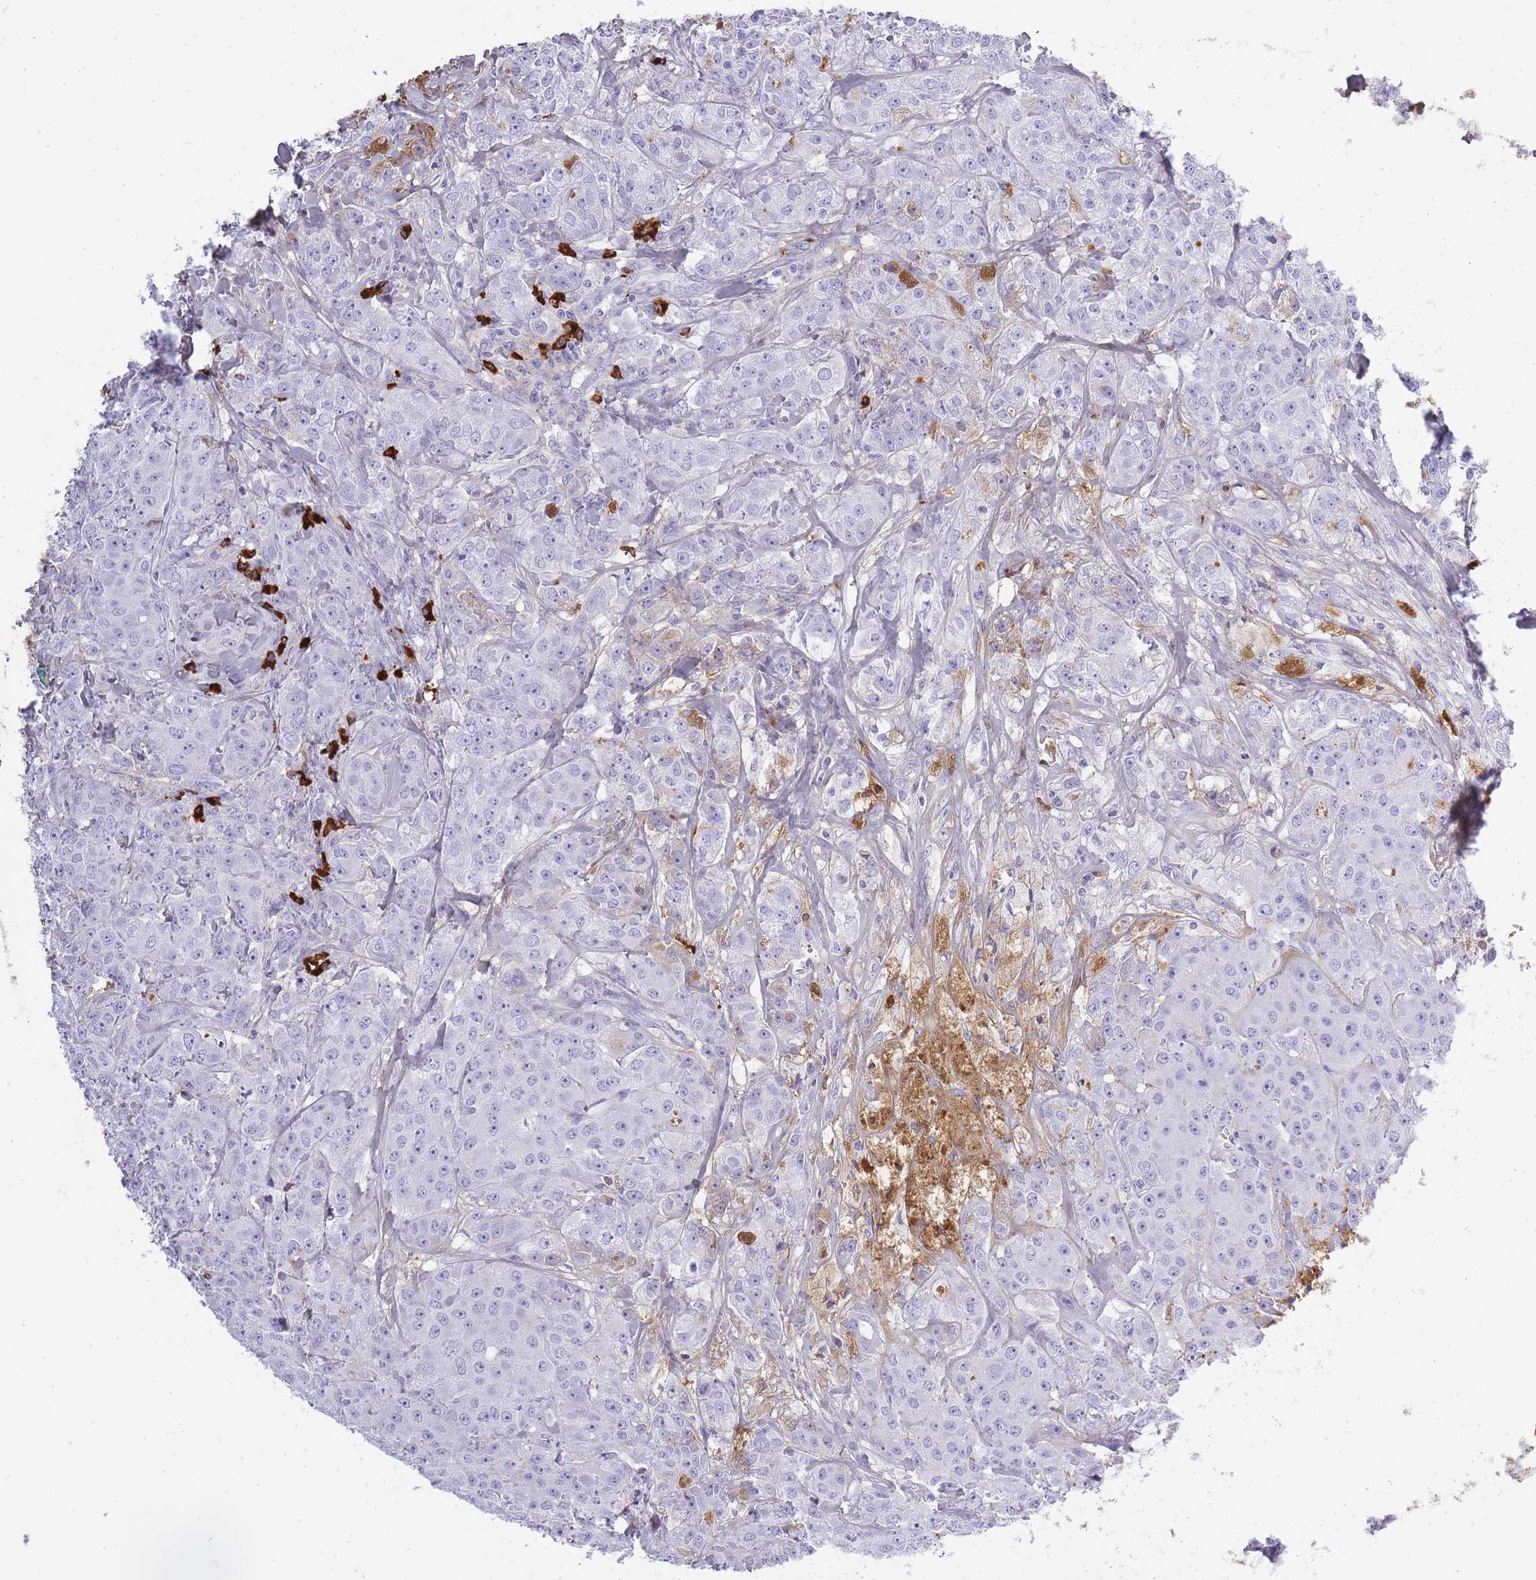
{"staining": {"intensity": "negative", "quantity": "none", "location": "none"}, "tissue": "breast cancer", "cell_type": "Tumor cells", "image_type": "cancer", "snomed": [{"axis": "morphology", "description": "Duct carcinoma"}, {"axis": "topography", "description": "Breast"}], "caption": "The IHC photomicrograph has no significant positivity in tumor cells of breast intraductal carcinoma tissue. (Stains: DAB (3,3'-diaminobenzidine) IHC with hematoxylin counter stain, Microscopy: brightfield microscopy at high magnification).", "gene": "IGKV1D-42", "patient": {"sex": "female", "age": 43}}